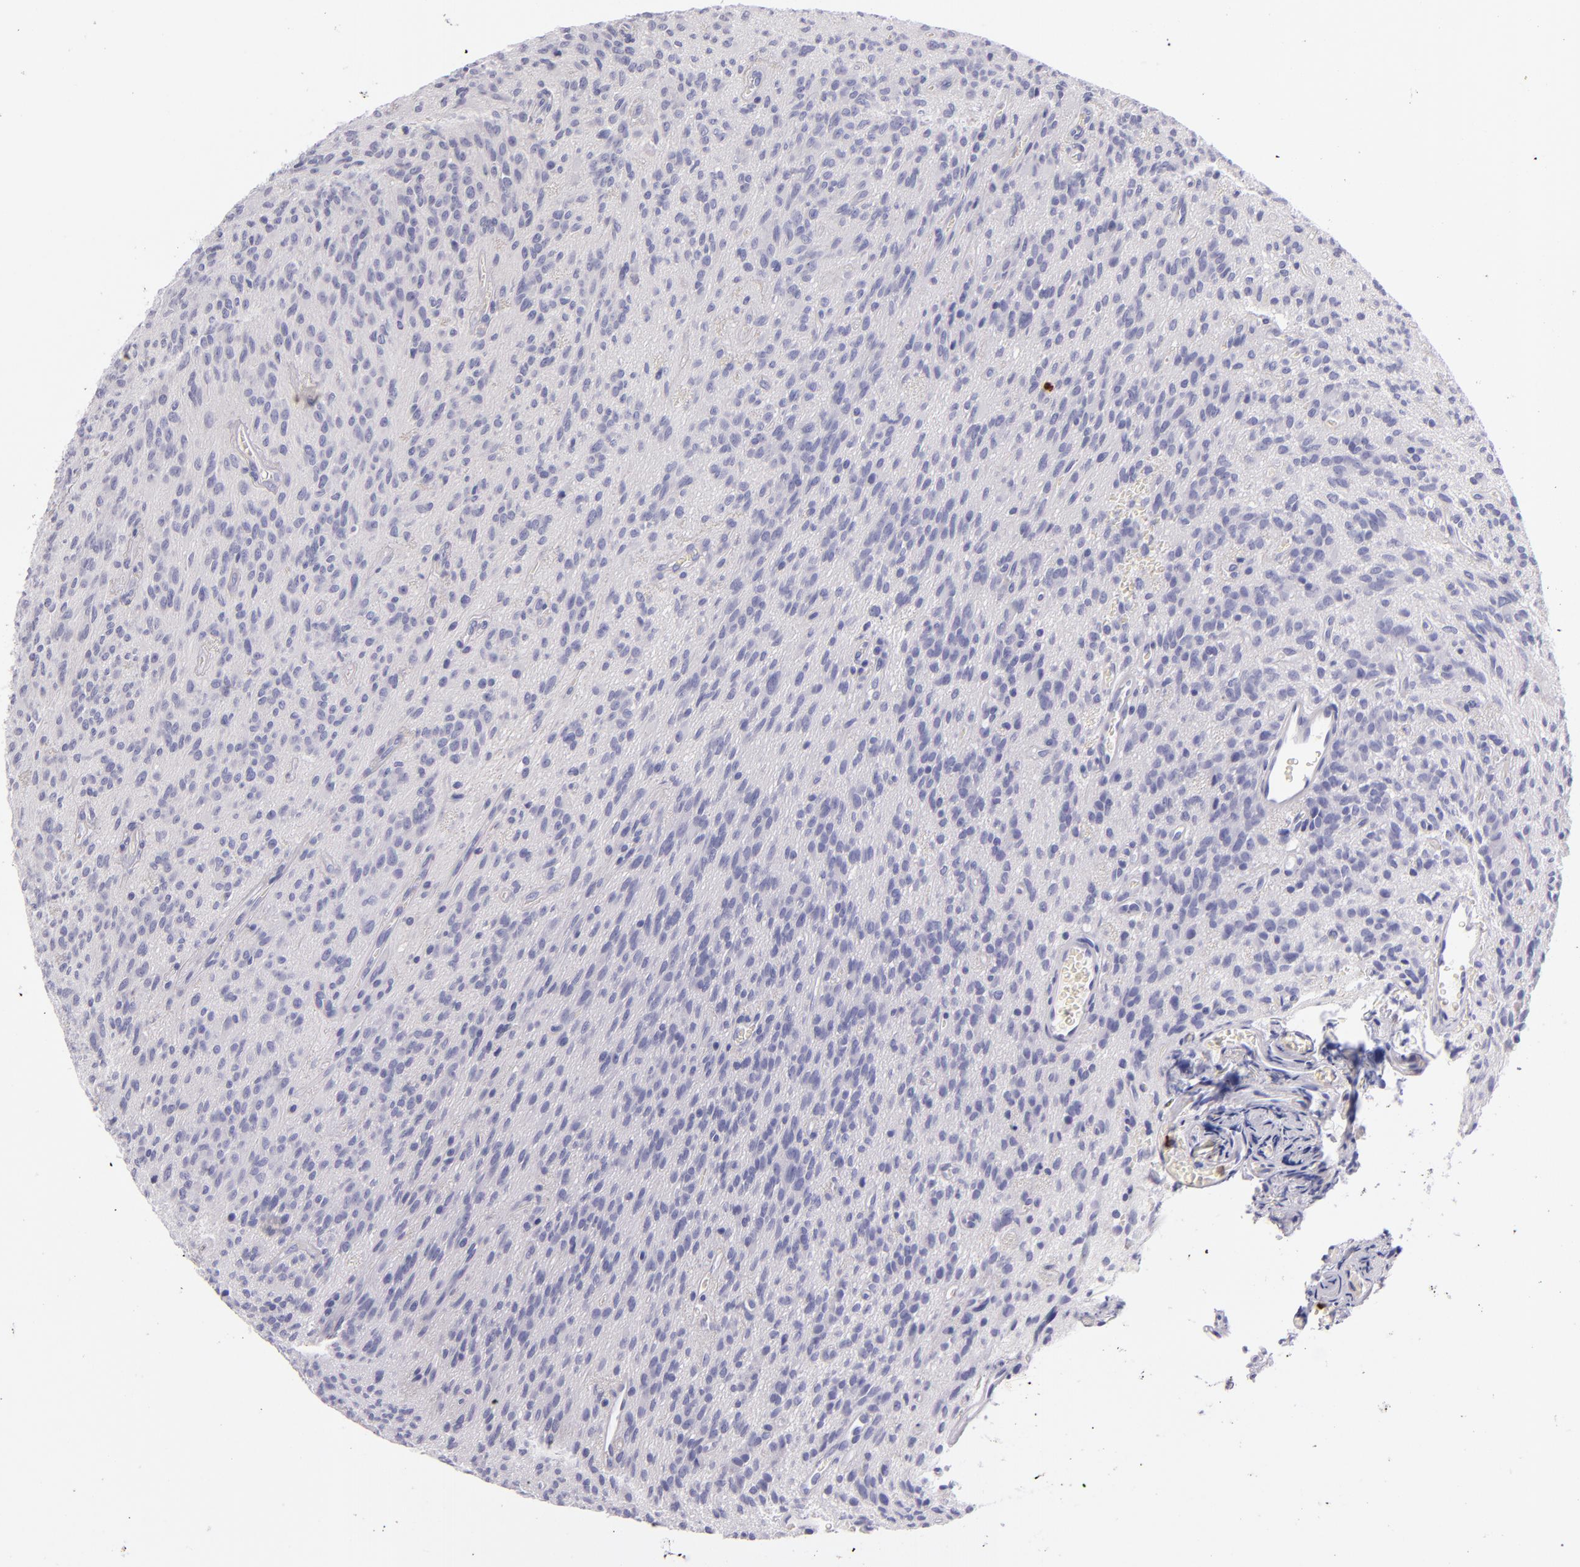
{"staining": {"intensity": "negative", "quantity": "none", "location": "none"}, "tissue": "glioma", "cell_type": "Tumor cells", "image_type": "cancer", "snomed": [{"axis": "morphology", "description": "Glioma, malignant, Low grade"}, {"axis": "topography", "description": "Brain"}], "caption": "This photomicrograph is of glioma stained with IHC to label a protein in brown with the nuclei are counter-stained blue. There is no expression in tumor cells. (Brightfield microscopy of DAB immunohistochemistry (IHC) at high magnification).", "gene": "CDH3", "patient": {"sex": "female", "age": 15}}